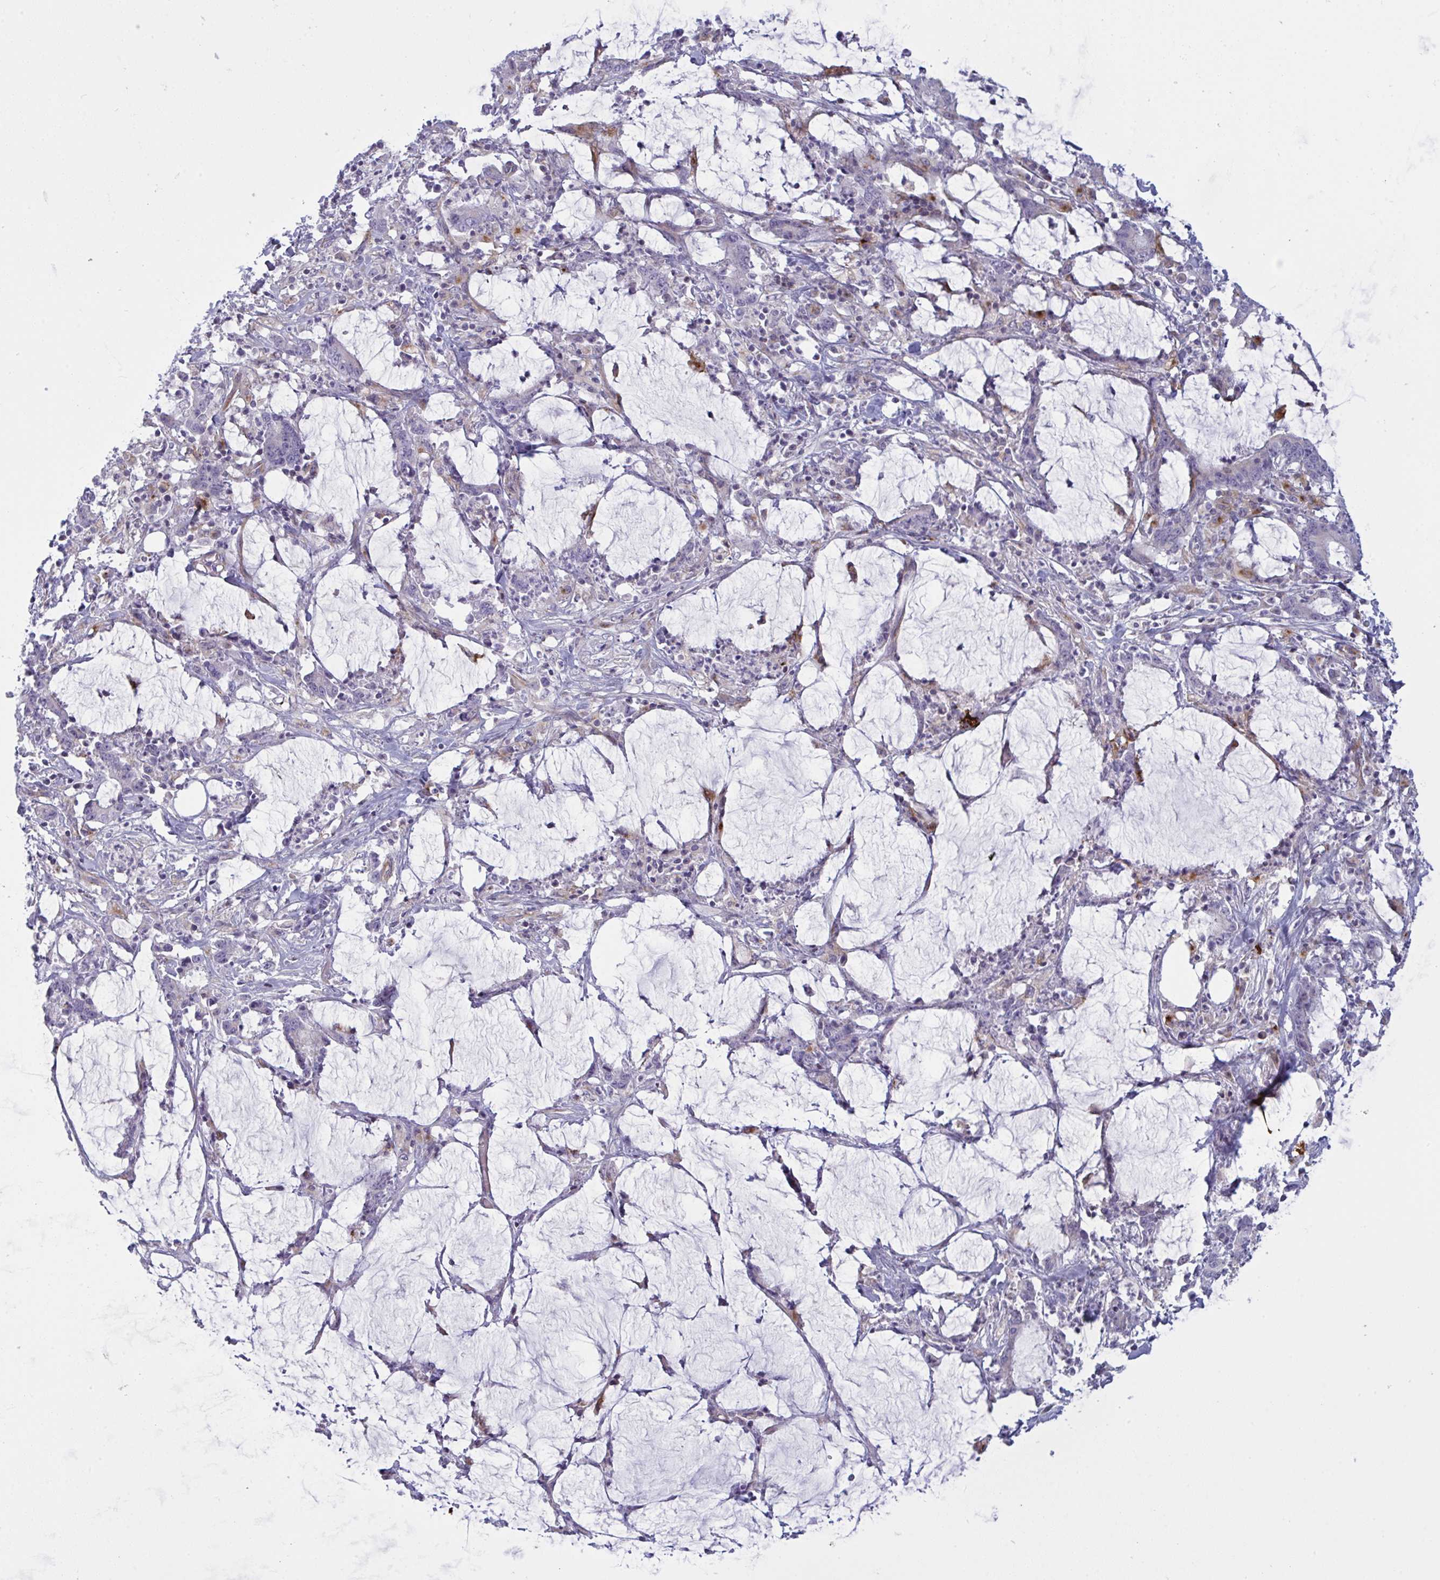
{"staining": {"intensity": "negative", "quantity": "none", "location": "none"}, "tissue": "stomach cancer", "cell_type": "Tumor cells", "image_type": "cancer", "snomed": [{"axis": "morphology", "description": "Adenocarcinoma, NOS"}, {"axis": "topography", "description": "Stomach, upper"}], "caption": "The image shows no staining of tumor cells in stomach adenocarcinoma.", "gene": "DCBLD1", "patient": {"sex": "male", "age": 68}}